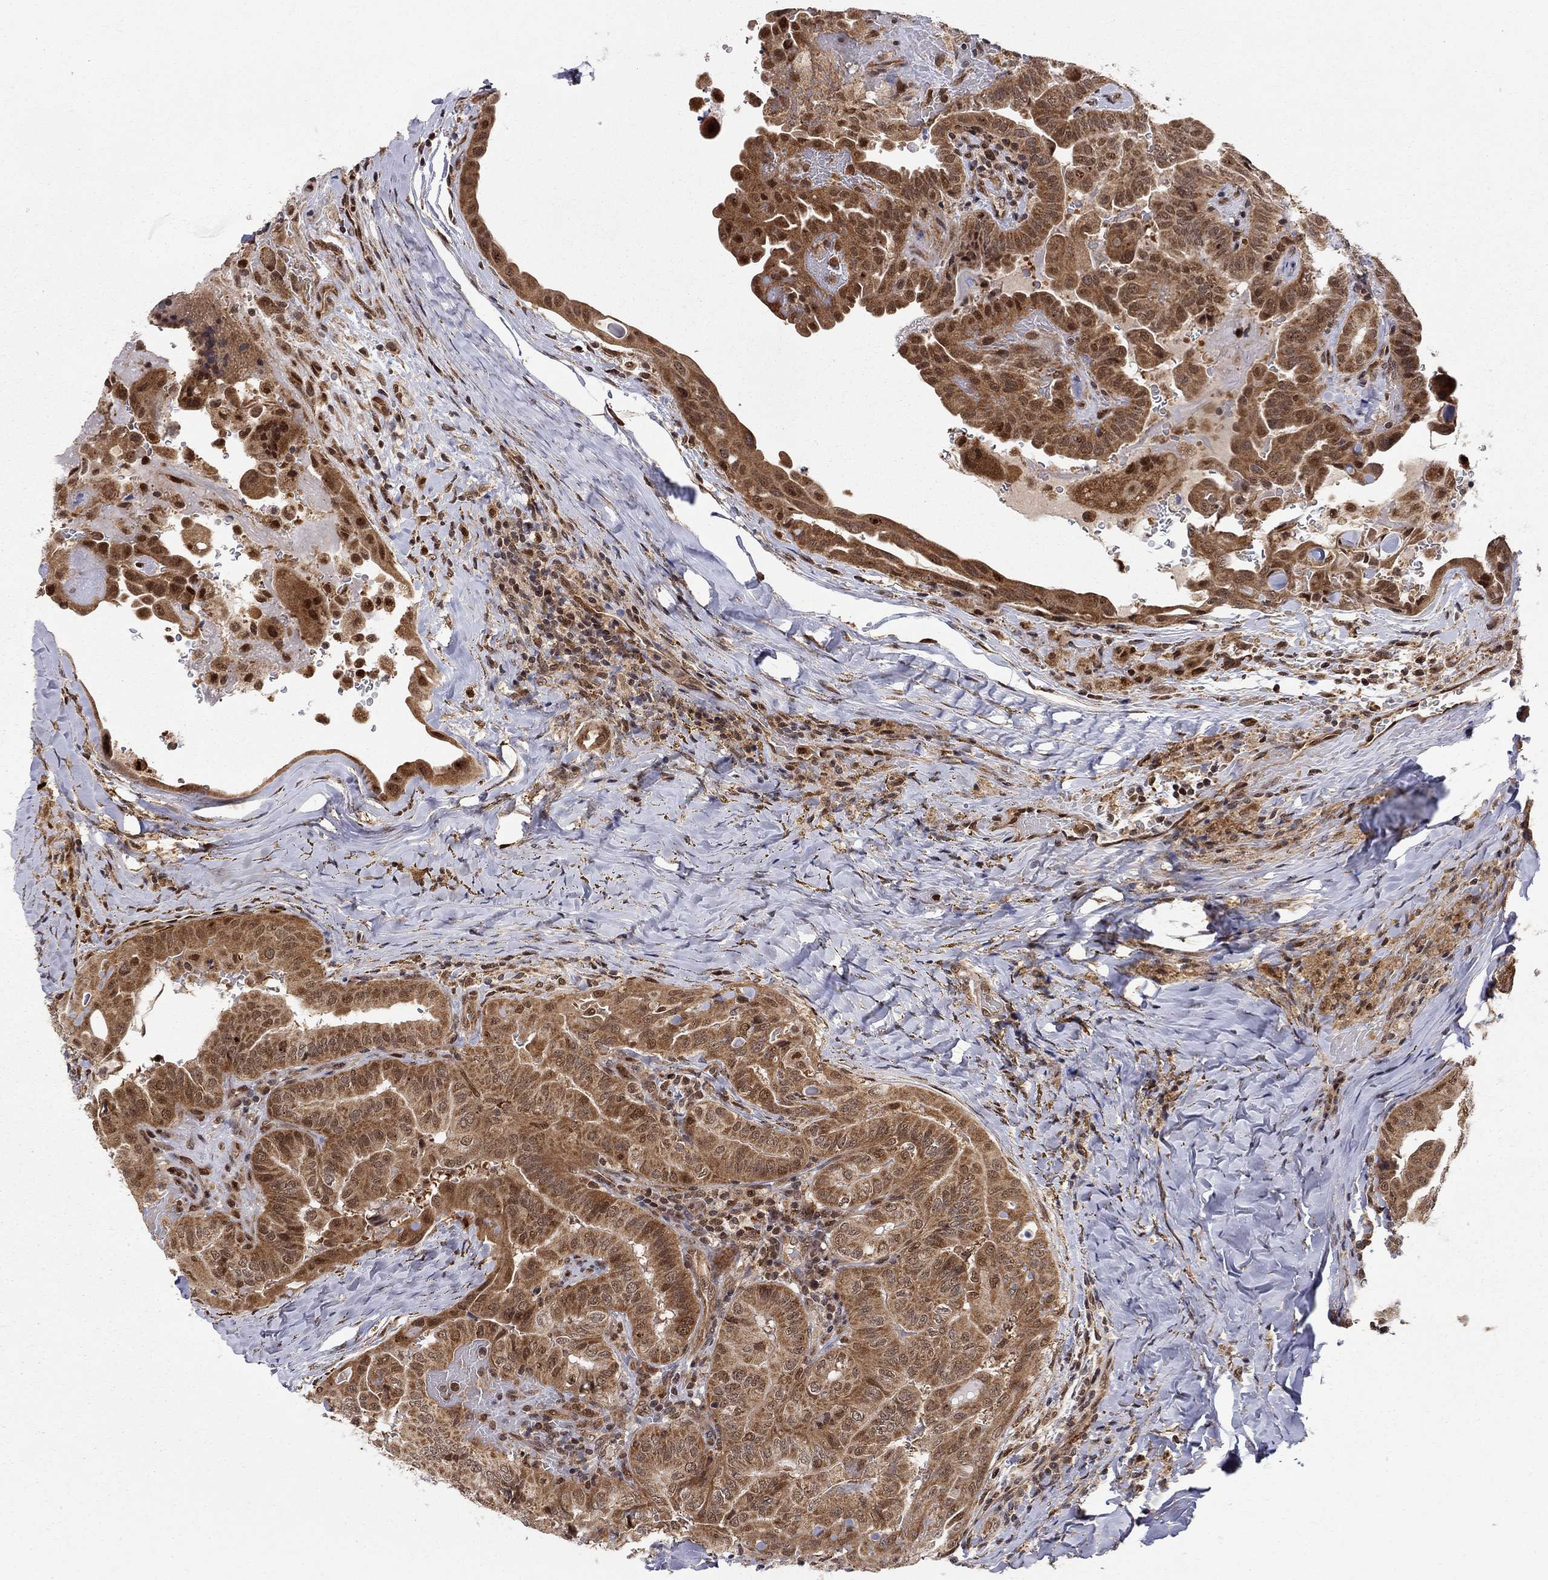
{"staining": {"intensity": "moderate", "quantity": ">75%", "location": "cytoplasmic/membranous"}, "tissue": "thyroid cancer", "cell_type": "Tumor cells", "image_type": "cancer", "snomed": [{"axis": "morphology", "description": "Papillary adenocarcinoma, NOS"}, {"axis": "topography", "description": "Thyroid gland"}], "caption": "Human thyroid cancer stained for a protein (brown) demonstrates moderate cytoplasmic/membranous positive staining in approximately >75% of tumor cells.", "gene": "ELOB", "patient": {"sex": "female", "age": 68}}